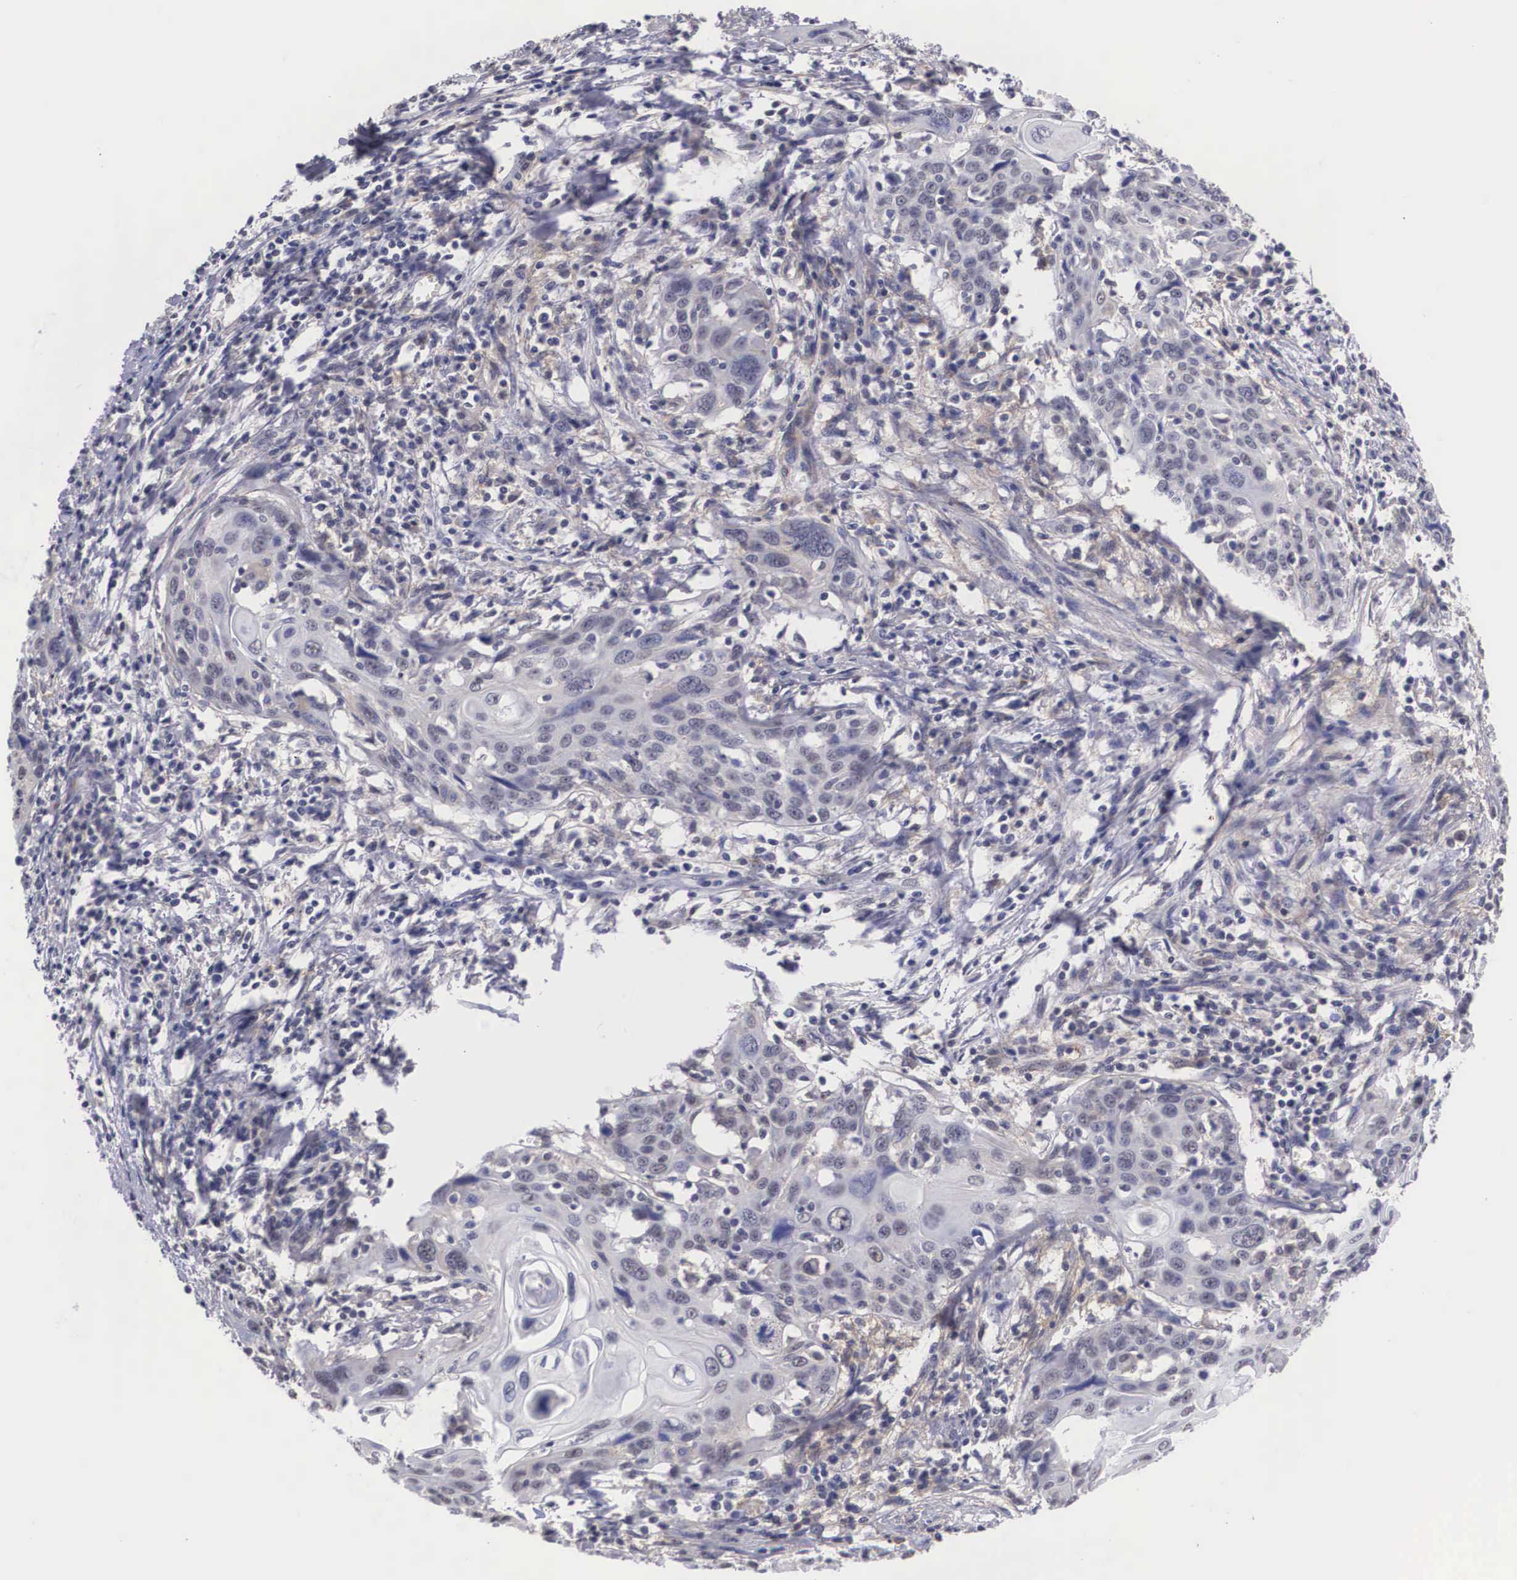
{"staining": {"intensity": "negative", "quantity": "none", "location": "none"}, "tissue": "cervical cancer", "cell_type": "Tumor cells", "image_type": "cancer", "snomed": [{"axis": "morphology", "description": "Squamous cell carcinoma, NOS"}, {"axis": "topography", "description": "Cervix"}], "caption": "A micrograph of human cervical cancer (squamous cell carcinoma) is negative for staining in tumor cells.", "gene": "NR4A2", "patient": {"sex": "female", "age": 54}}